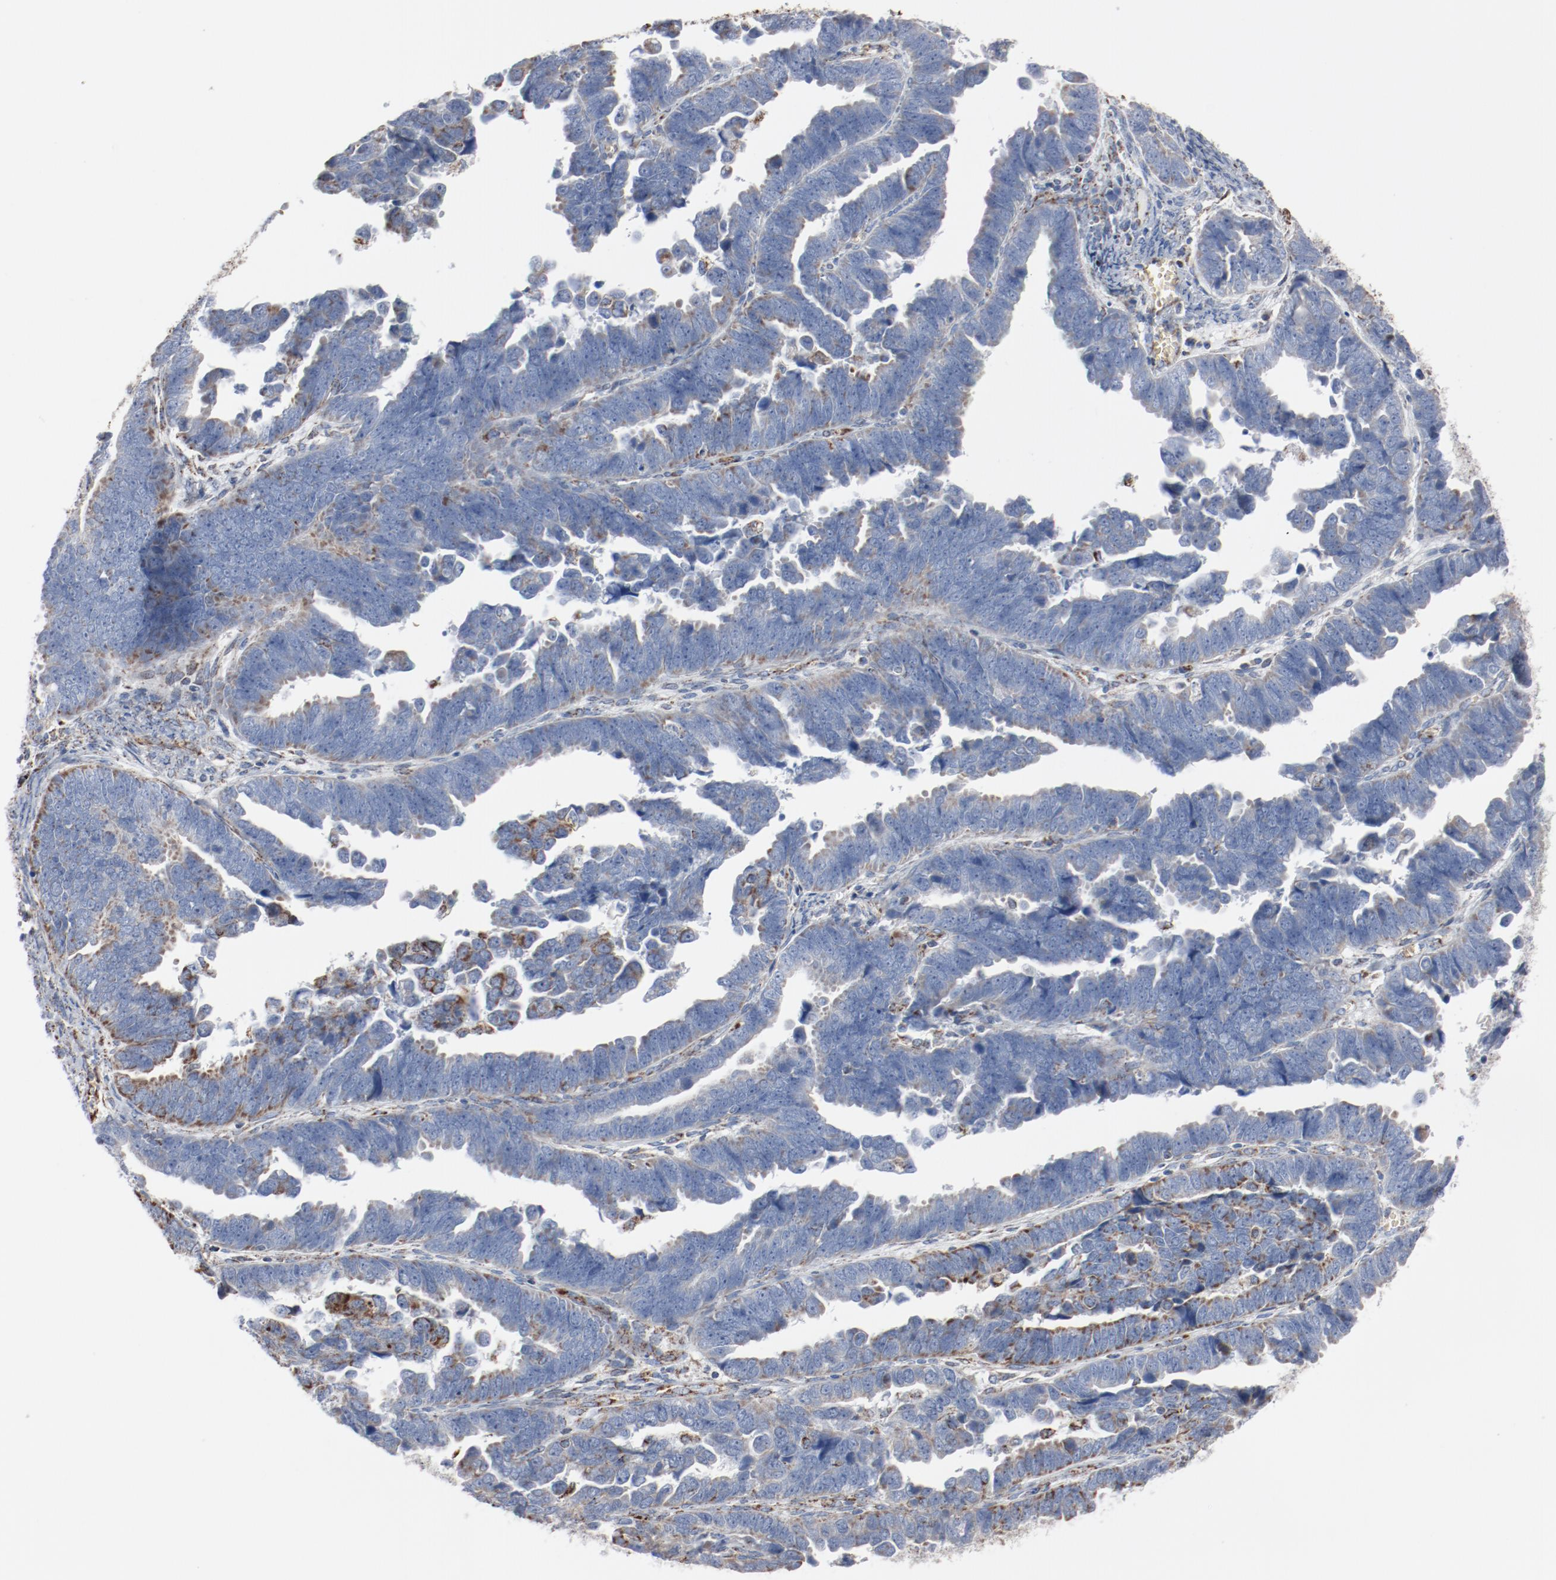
{"staining": {"intensity": "weak", "quantity": "<25%", "location": "cytoplasmic/membranous"}, "tissue": "endometrial cancer", "cell_type": "Tumor cells", "image_type": "cancer", "snomed": [{"axis": "morphology", "description": "Adenocarcinoma, NOS"}, {"axis": "topography", "description": "Endometrium"}], "caption": "Tumor cells are negative for brown protein staining in endometrial adenocarcinoma.", "gene": "NDUFB8", "patient": {"sex": "female", "age": 75}}